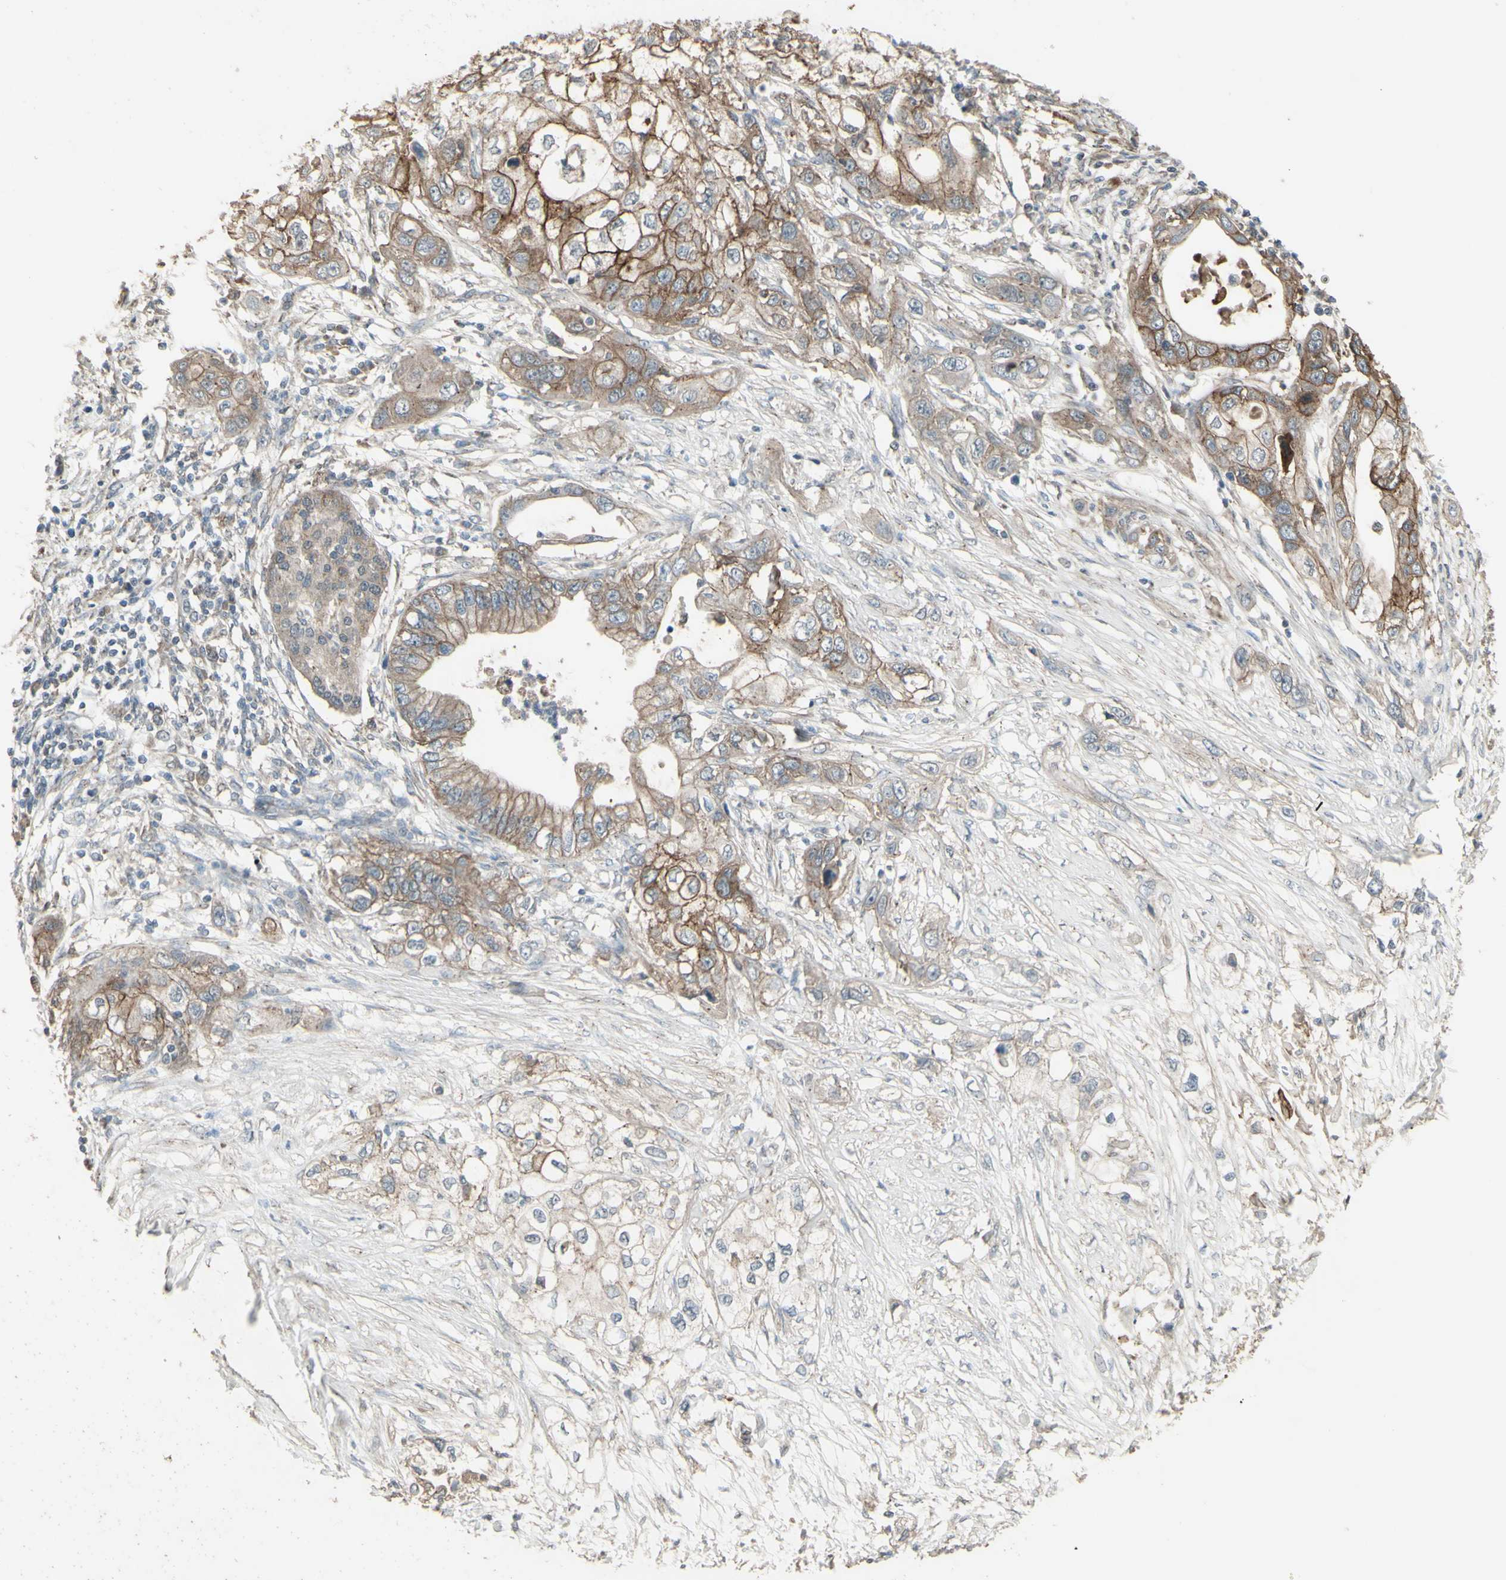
{"staining": {"intensity": "moderate", "quantity": ">75%", "location": "cytoplasmic/membranous"}, "tissue": "pancreatic cancer", "cell_type": "Tumor cells", "image_type": "cancer", "snomed": [{"axis": "morphology", "description": "Adenocarcinoma, NOS"}, {"axis": "topography", "description": "Pancreas"}], "caption": "Pancreatic cancer (adenocarcinoma) stained with a protein marker exhibits moderate staining in tumor cells.", "gene": "FXYD3", "patient": {"sex": "female", "age": 70}}